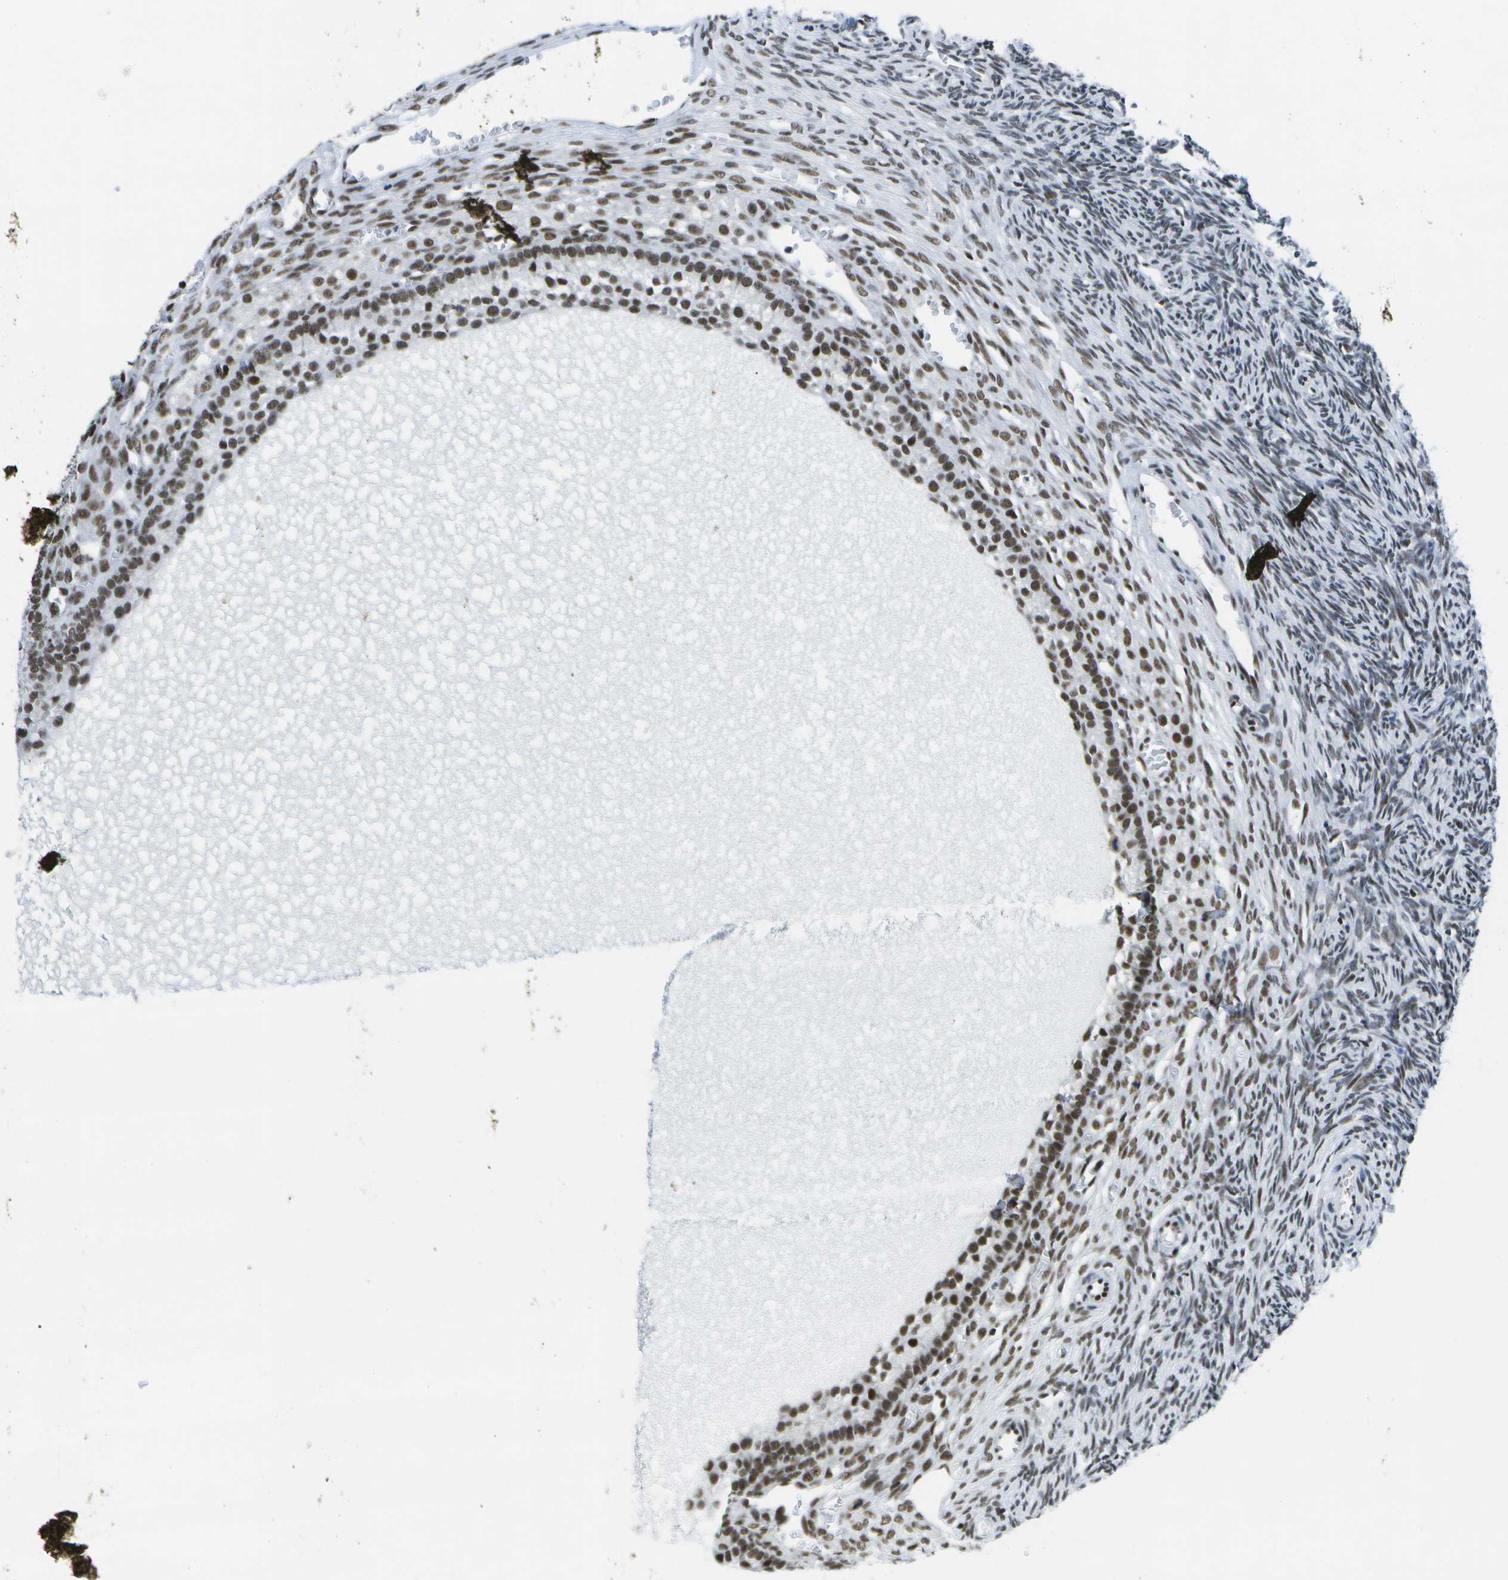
{"staining": {"intensity": "moderate", "quantity": ">75%", "location": "nuclear"}, "tissue": "ovary", "cell_type": "Follicle cells", "image_type": "normal", "snomed": [{"axis": "morphology", "description": "Normal tissue, NOS"}, {"axis": "topography", "description": "Ovary"}], "caption": "Immunohistochemistry (IHC) (DAB (3,3'-diaminobenzidine)) staining of normal human ovary reveals moderate nuclear protein staining in about >75% of follicle cells.", "gene": "NSRP1", "patient": {"sex": "female", "age": 27}}